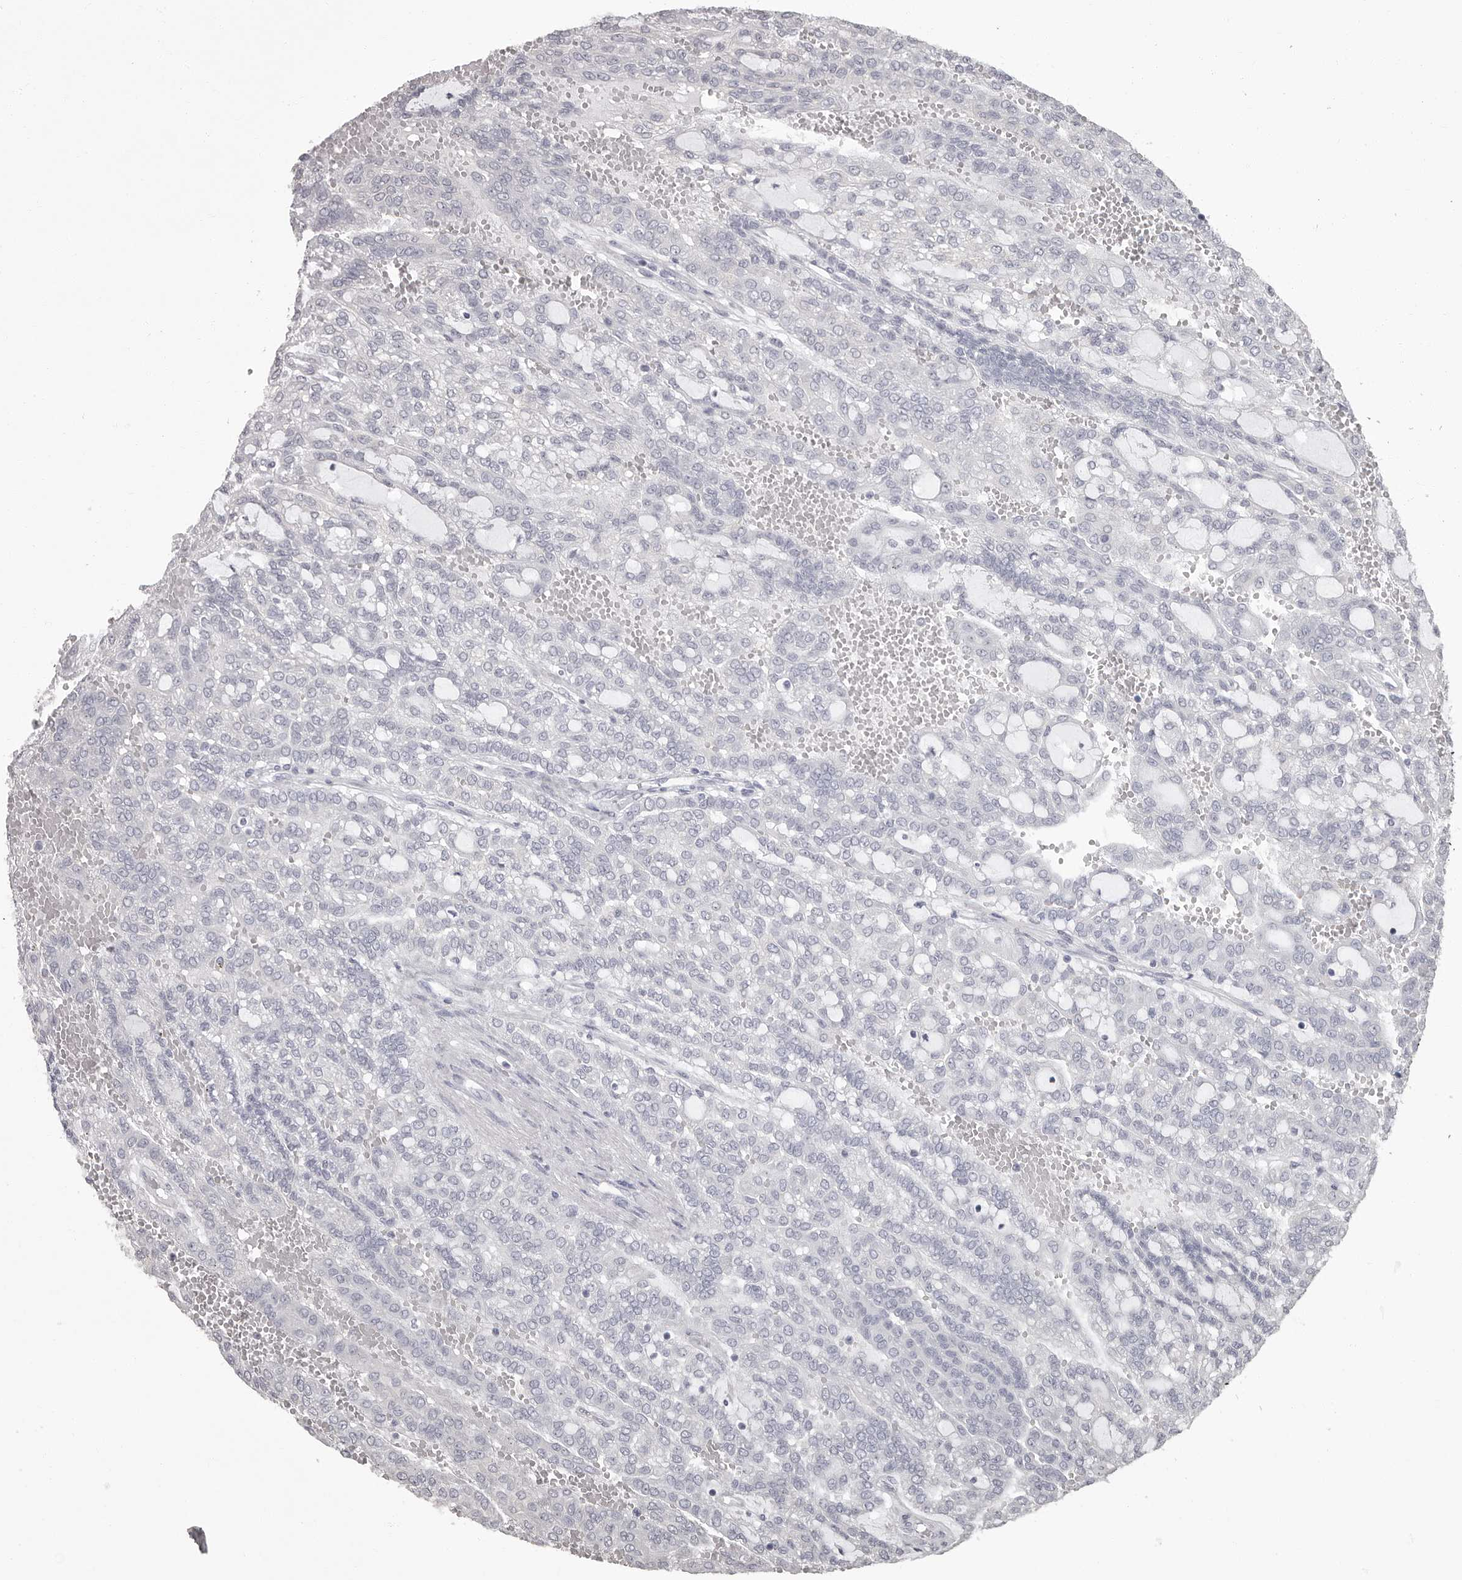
{"staining": {"intensity": "negative", "quantity": "none", "location": "none"}, "tissue": "renal cancer", "cell_type": "Tumor cells", "image_type": "cancer", "snomed": [{"axis": "morphology", "description": "Adenocarcinoma, NOS"}, {"axis": "topography", "description": "Kidney"}], "caption": "DAB (3,3'-diaminobenzidine) immunohistochemical staining of renal cancer (adenocarcinoma) displays no significant staining in tumor cells. Nuclei are stained in blue.", "gene": "APEH", "patient": {"sex": "male", "age": 63}}